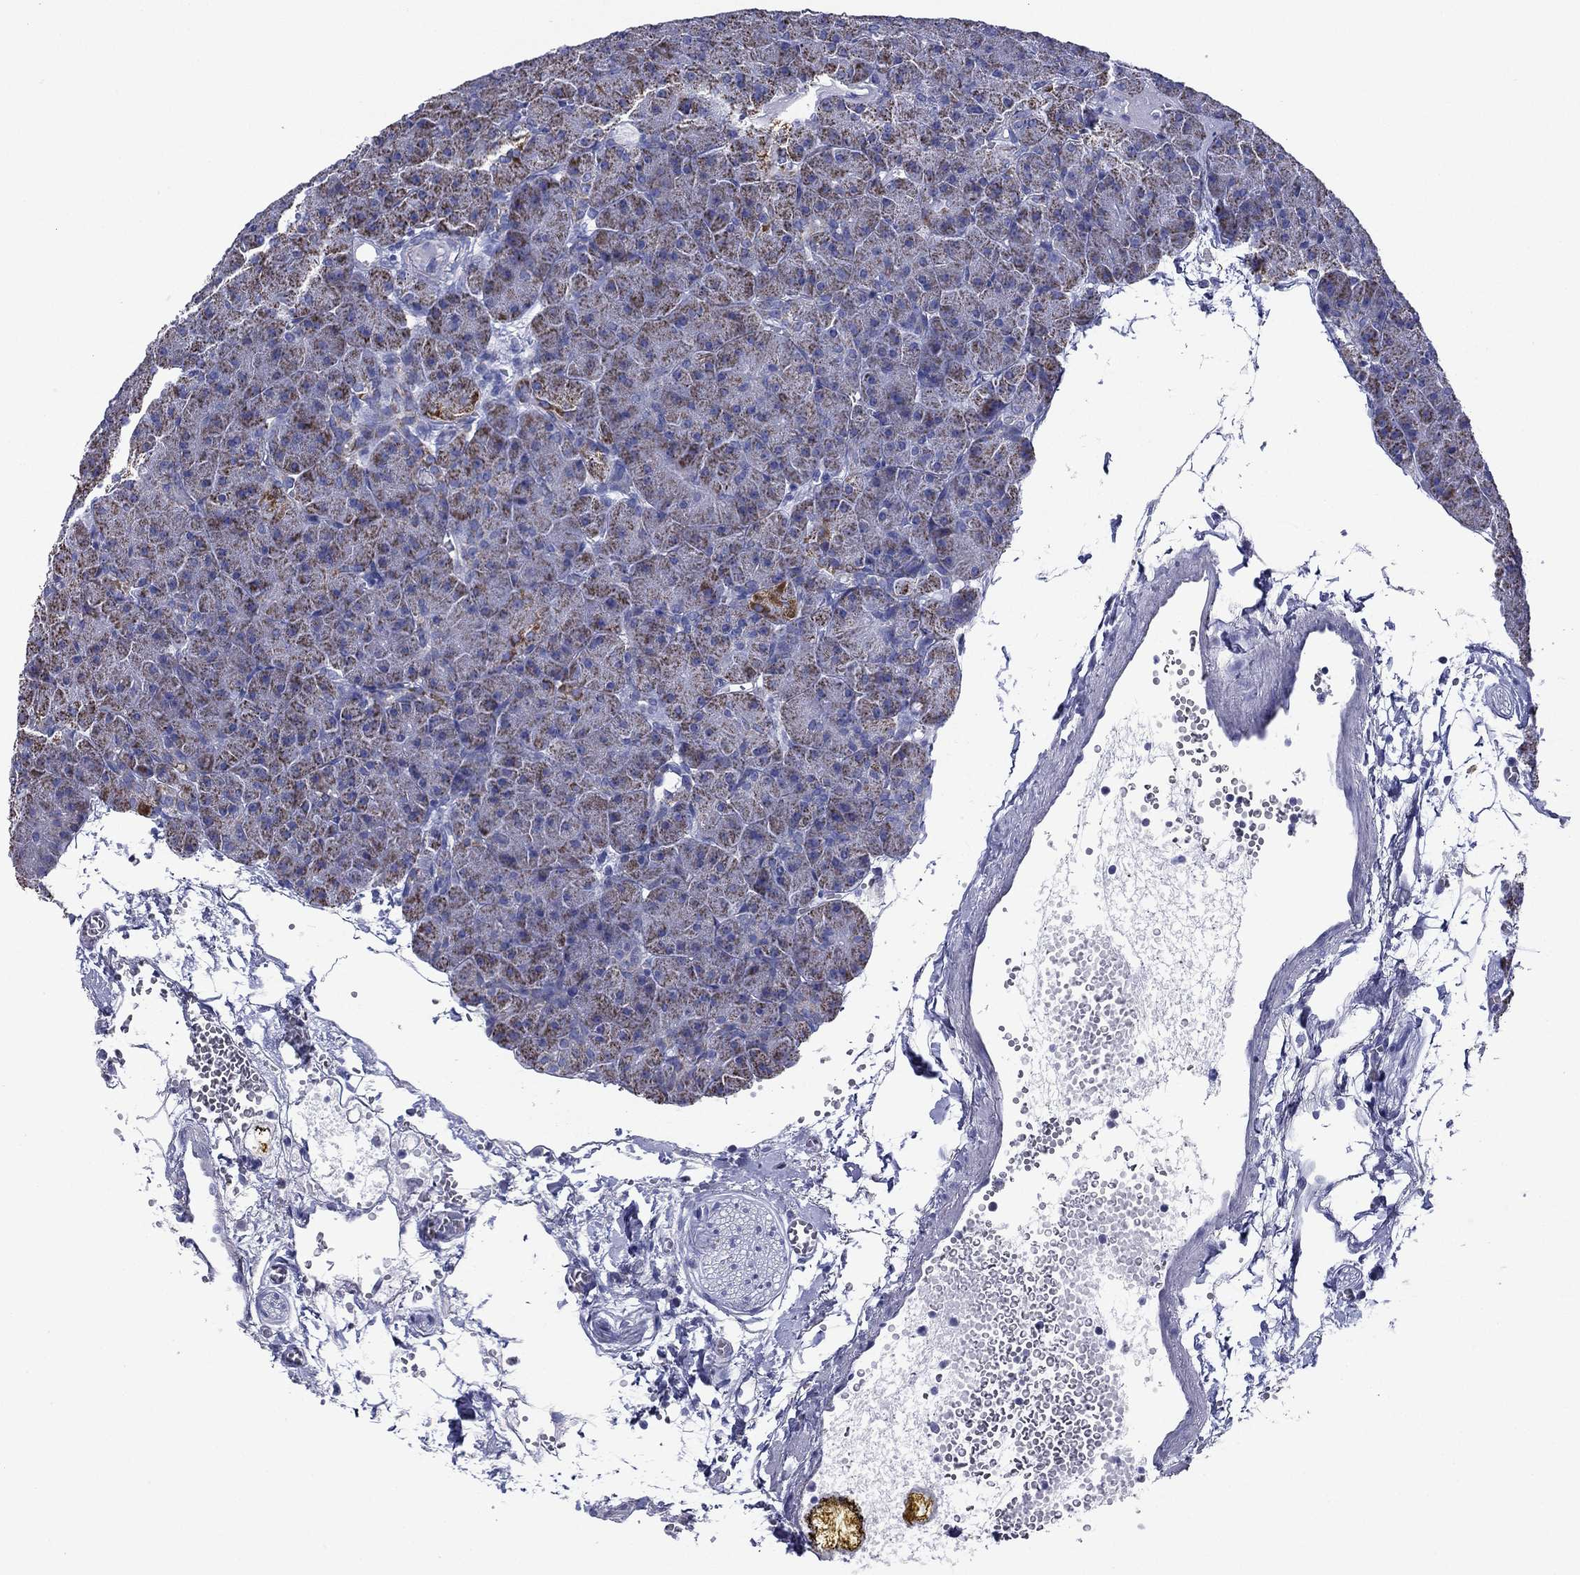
{"staining": {"intensity": "strong", "quantity": "25%-75%", "location": "cytoplasmic/membranous"}, "tissue": "pancreas", "cell_type": "Exocrine glandular cells", "image_type": "normal", "snomed": [{"axis": "morphology", "description": "Normal tissue, NOS"}, {"axis": "topography", "description": "Pancreas"}], "caption": "Protein expression analysis of unremarkable human pancreas reveals strong cytoplasmic/membranous positivity in approximately 25%-75% of exocrine glandular cells. (brown staining indicates protein expression, while blue staining denotes nuclei).", "gene": "ACADSB", "patient": {"sex": "male", "age": 61}}